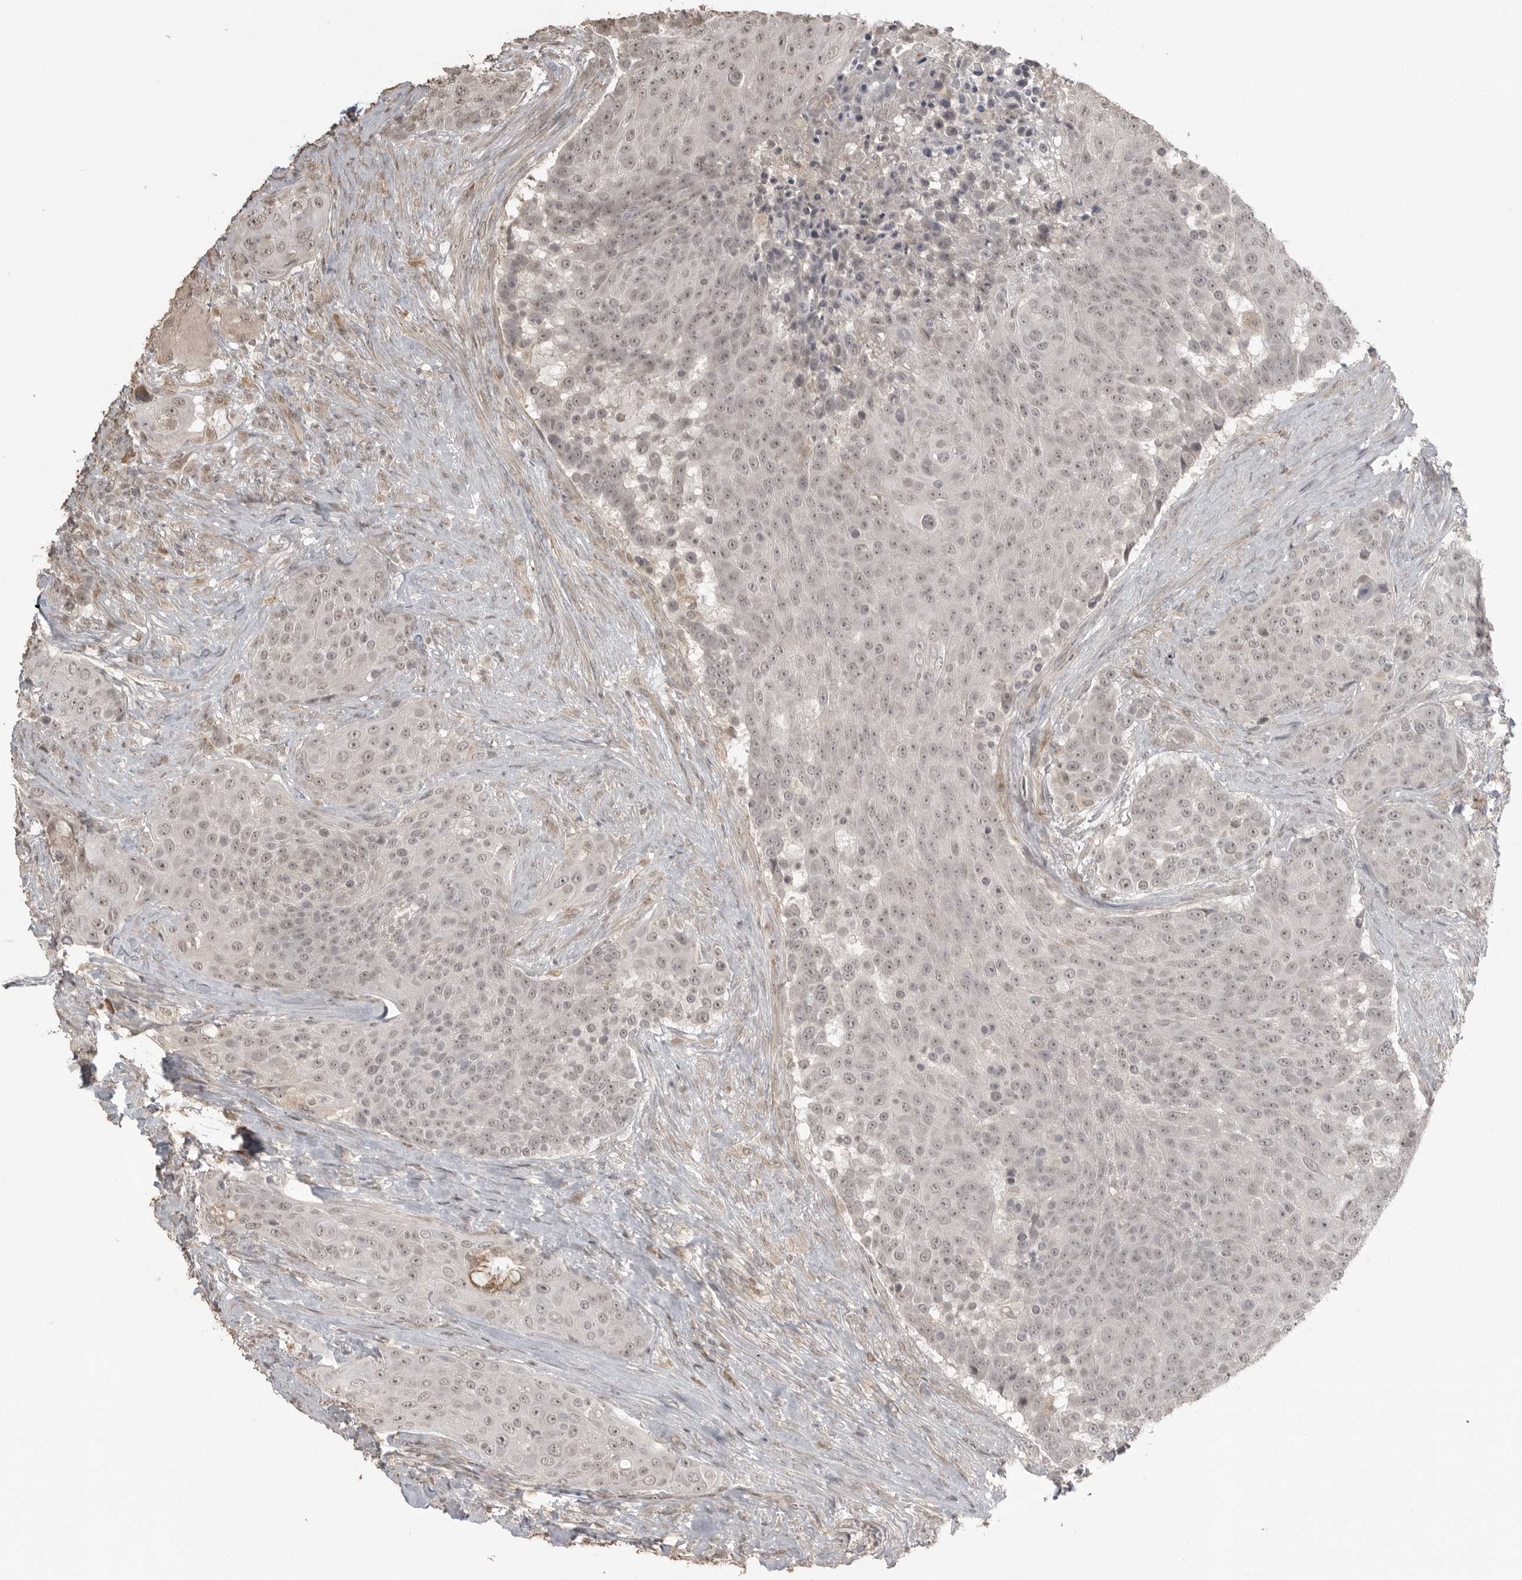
{"staining": {"intensity": "weak", "quantity": "25%-75%", "location": "nuclear"}, "tissue": "urothelial cancer", "cell_type": "Tumor cells", "image_type": "cancer", "snomed": [{"axis": "morphology", "description": "Urothelial carcinoma, High grade"}, {"axis": "topography", "description": "Urinary bladder"}], "caption": "Immunohistochemistry image of human urothelial cancer stained for a protein (brown), which demonstrates low levels of weak nuclear expression in approximately 25%-75% of tumor cells.", "gene": "SMG8", "patient": {"sex": "female", "age": 63}}